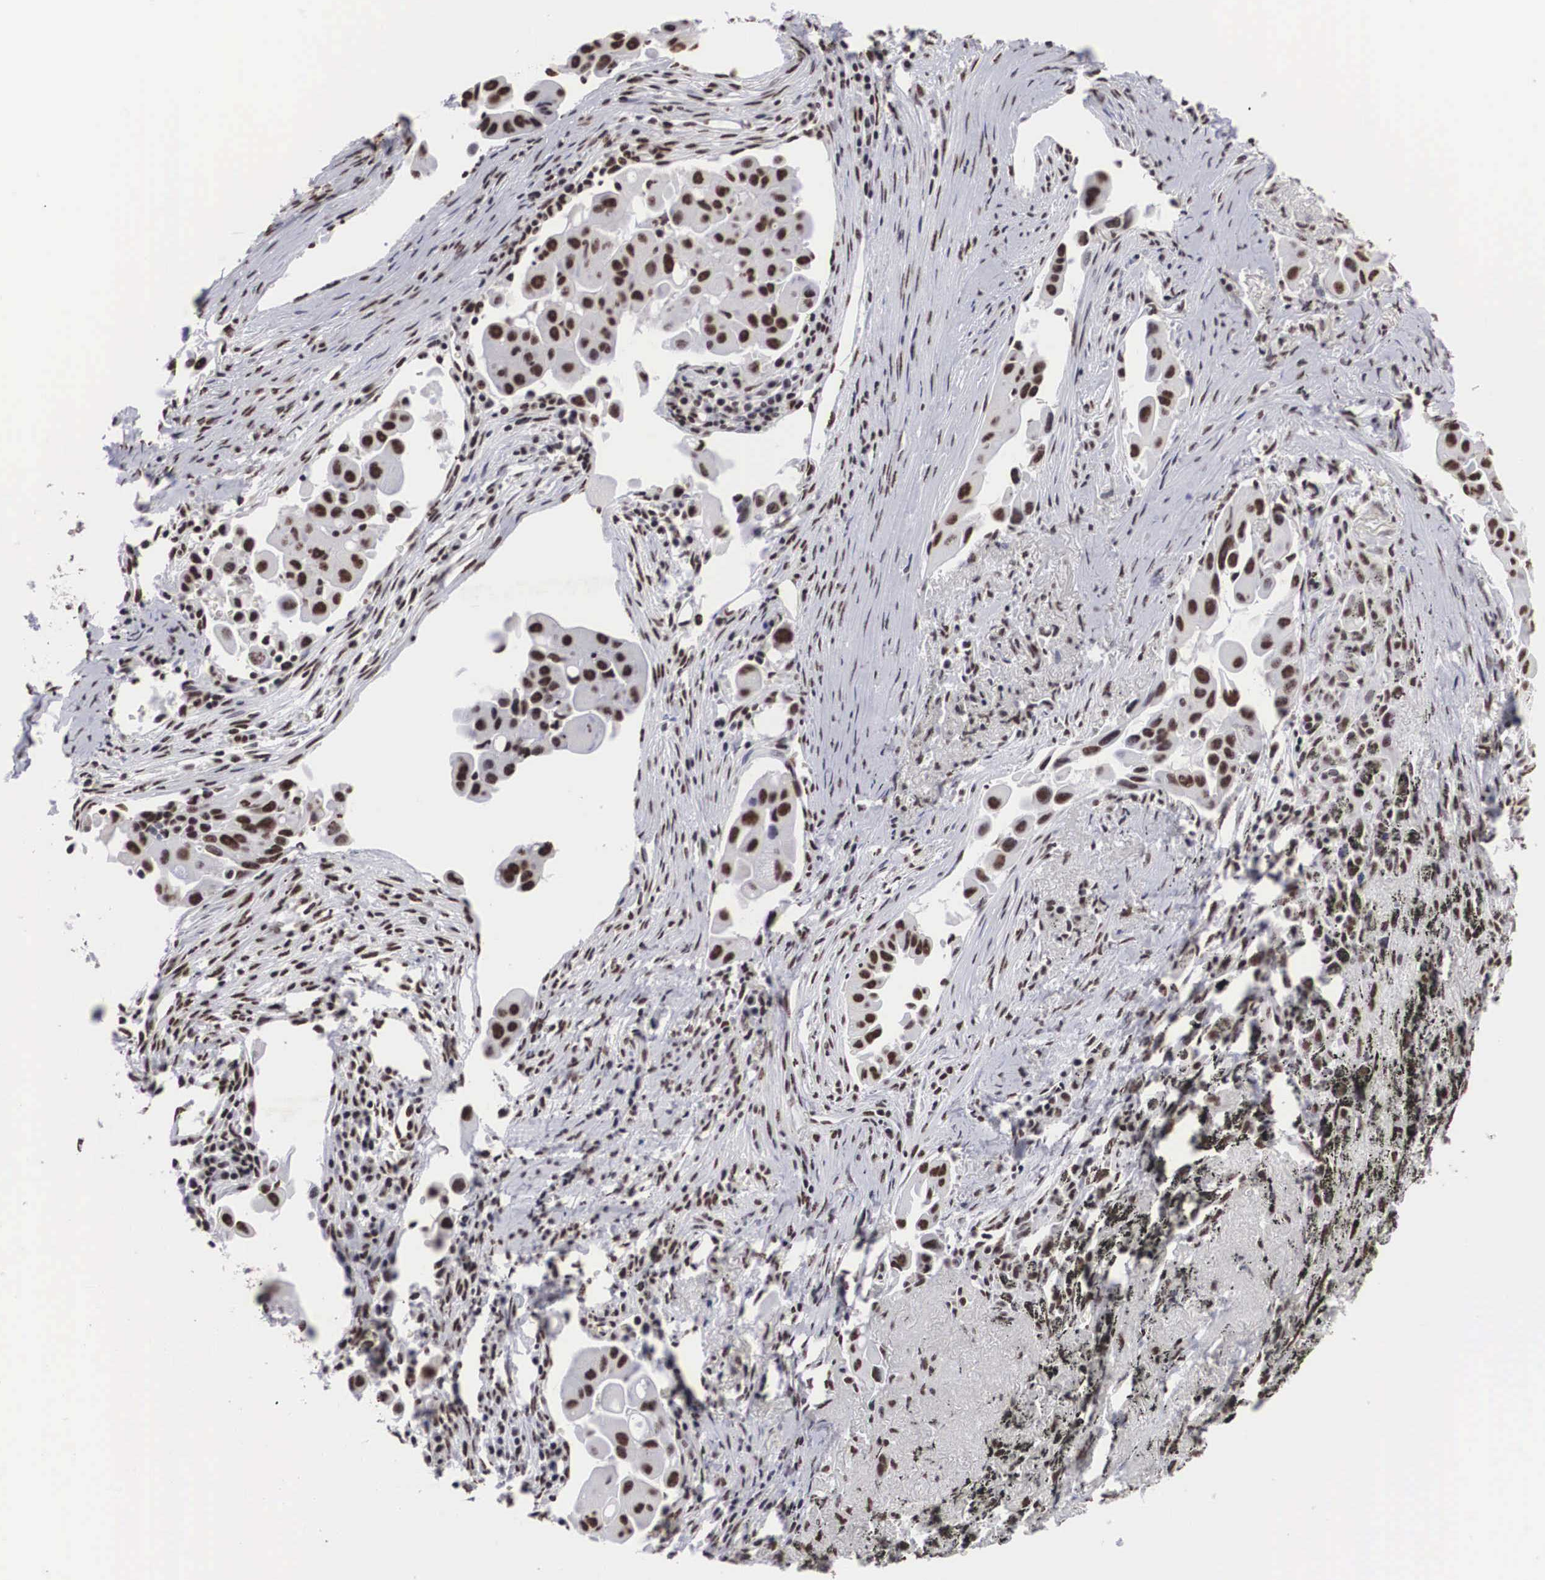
{"staining": {"intensity": "moderate", "quantity": ">75%", "location": "nuclear"}, "tissue": "lung cancer", "cell_type": "Tumor cells", "image_type": "cancer", "snomed": [{"axis": "morphology", "description": "Adenocarcinoma, NOS"}, {"axis": "topography", "description": "Lung"}], "caption": "Moderate nuclear staining is present in approximately >75% of tumor cells in lung cancer (adenocarcinoma).", "gene": "ACIN1", "patient": {"sex": "male", "age": 68}}